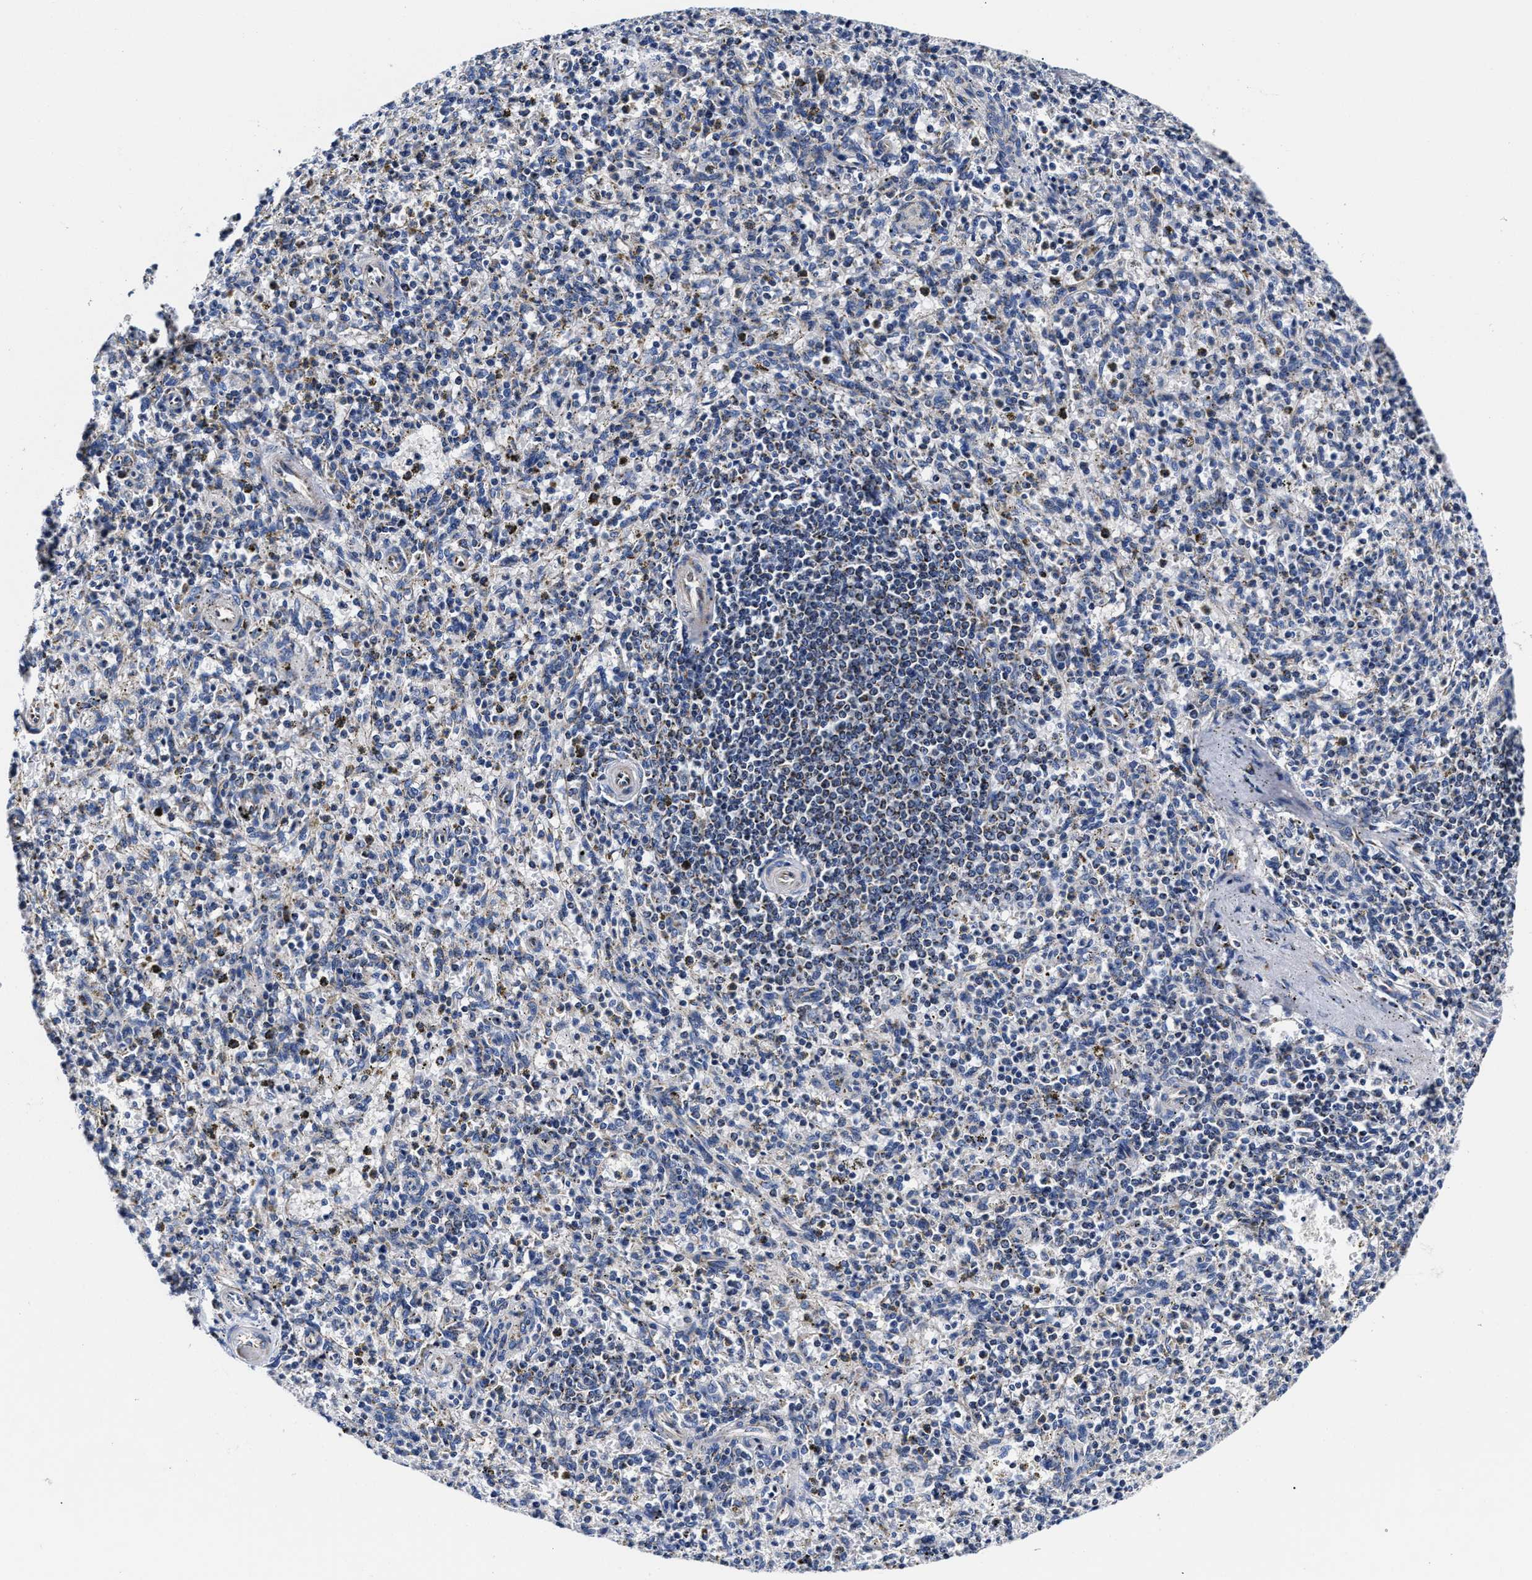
{"staining": {"intensity": "weak", "quantity": "<25%", "location": "cytoplasmic/membranous"}, "tissue": "spleen", "cell_type": "Cells in red pulp", "image_type": "normal", "snomed": [{"axis": "morphology", "description": "Normal tissue, NOS"}, {"axis": "topography", "description": "Spleen"}], "caption": "A high-resolution micrograph shows immunohistochemistry (IHC) staining of normal spleen, which exhibits no significant positivity in cells in red pulp. (Stains: DAB (3,3'-diaminobenzidine) immunohistochemistry (IHC) with hematoxylin counter stain, Microscopy: brightfield microscopy at high magnification).", "gene": "HINT2", "patient": {"sex": "male", "age": 72}}